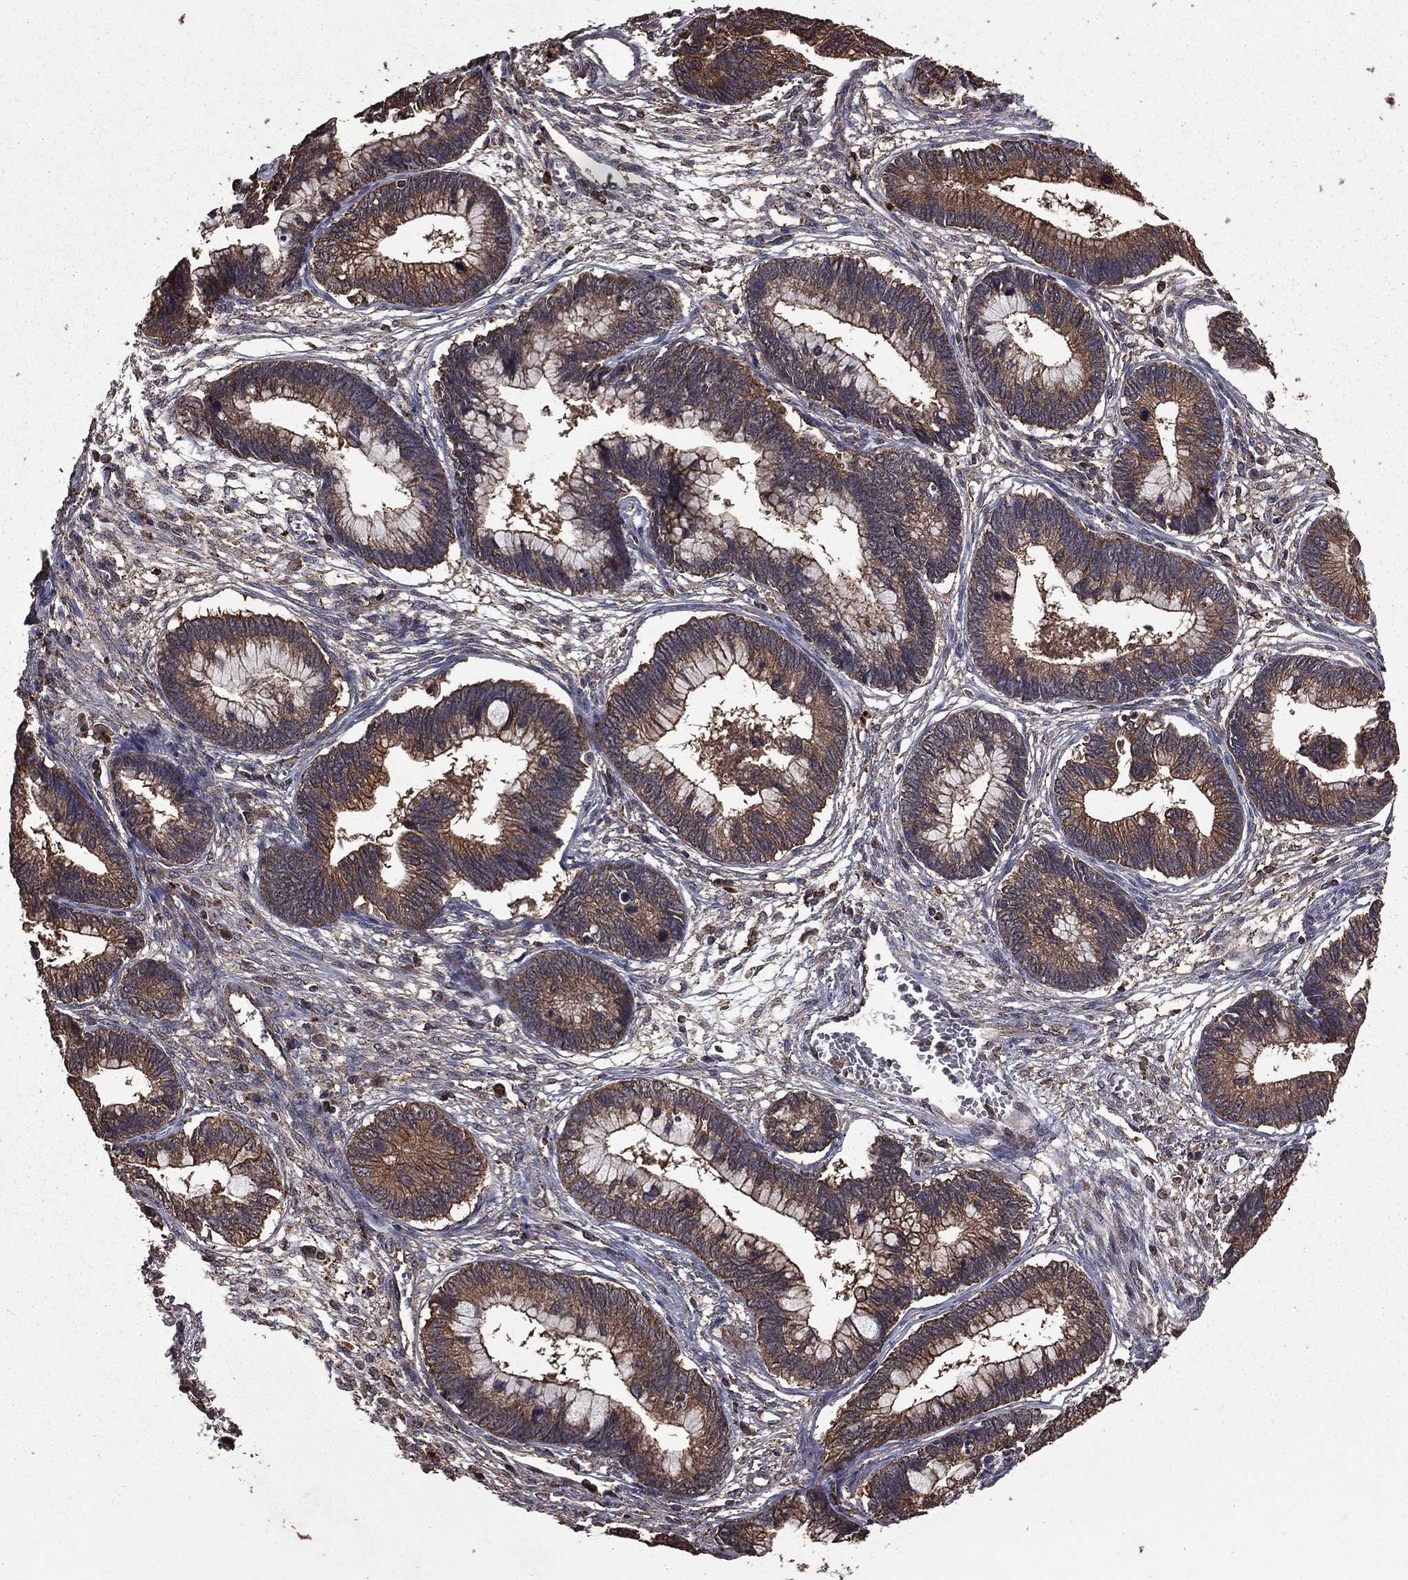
{"staining": {"intensity": "weak", "quantity": ">75%", "location": "cytoplasmic/membranous"}, "tissue": "cervical cancer", "cell_type": "Tumor cells", "image_type": "cancer", "snomed": [{"axis": "morphology", "description": "Adenocarcinoma, NOS"}, {"axis": "topography", "description": "Cervix"}], "caption": "Cervical adenocarcinoma was stained to show a protein in brown. There is low levels of weak cytoplasmic/membranous staining in approximately >75% of tumor cells.", "gene": "BIRC6", "patient": {"sex": "female", "age": 44}}